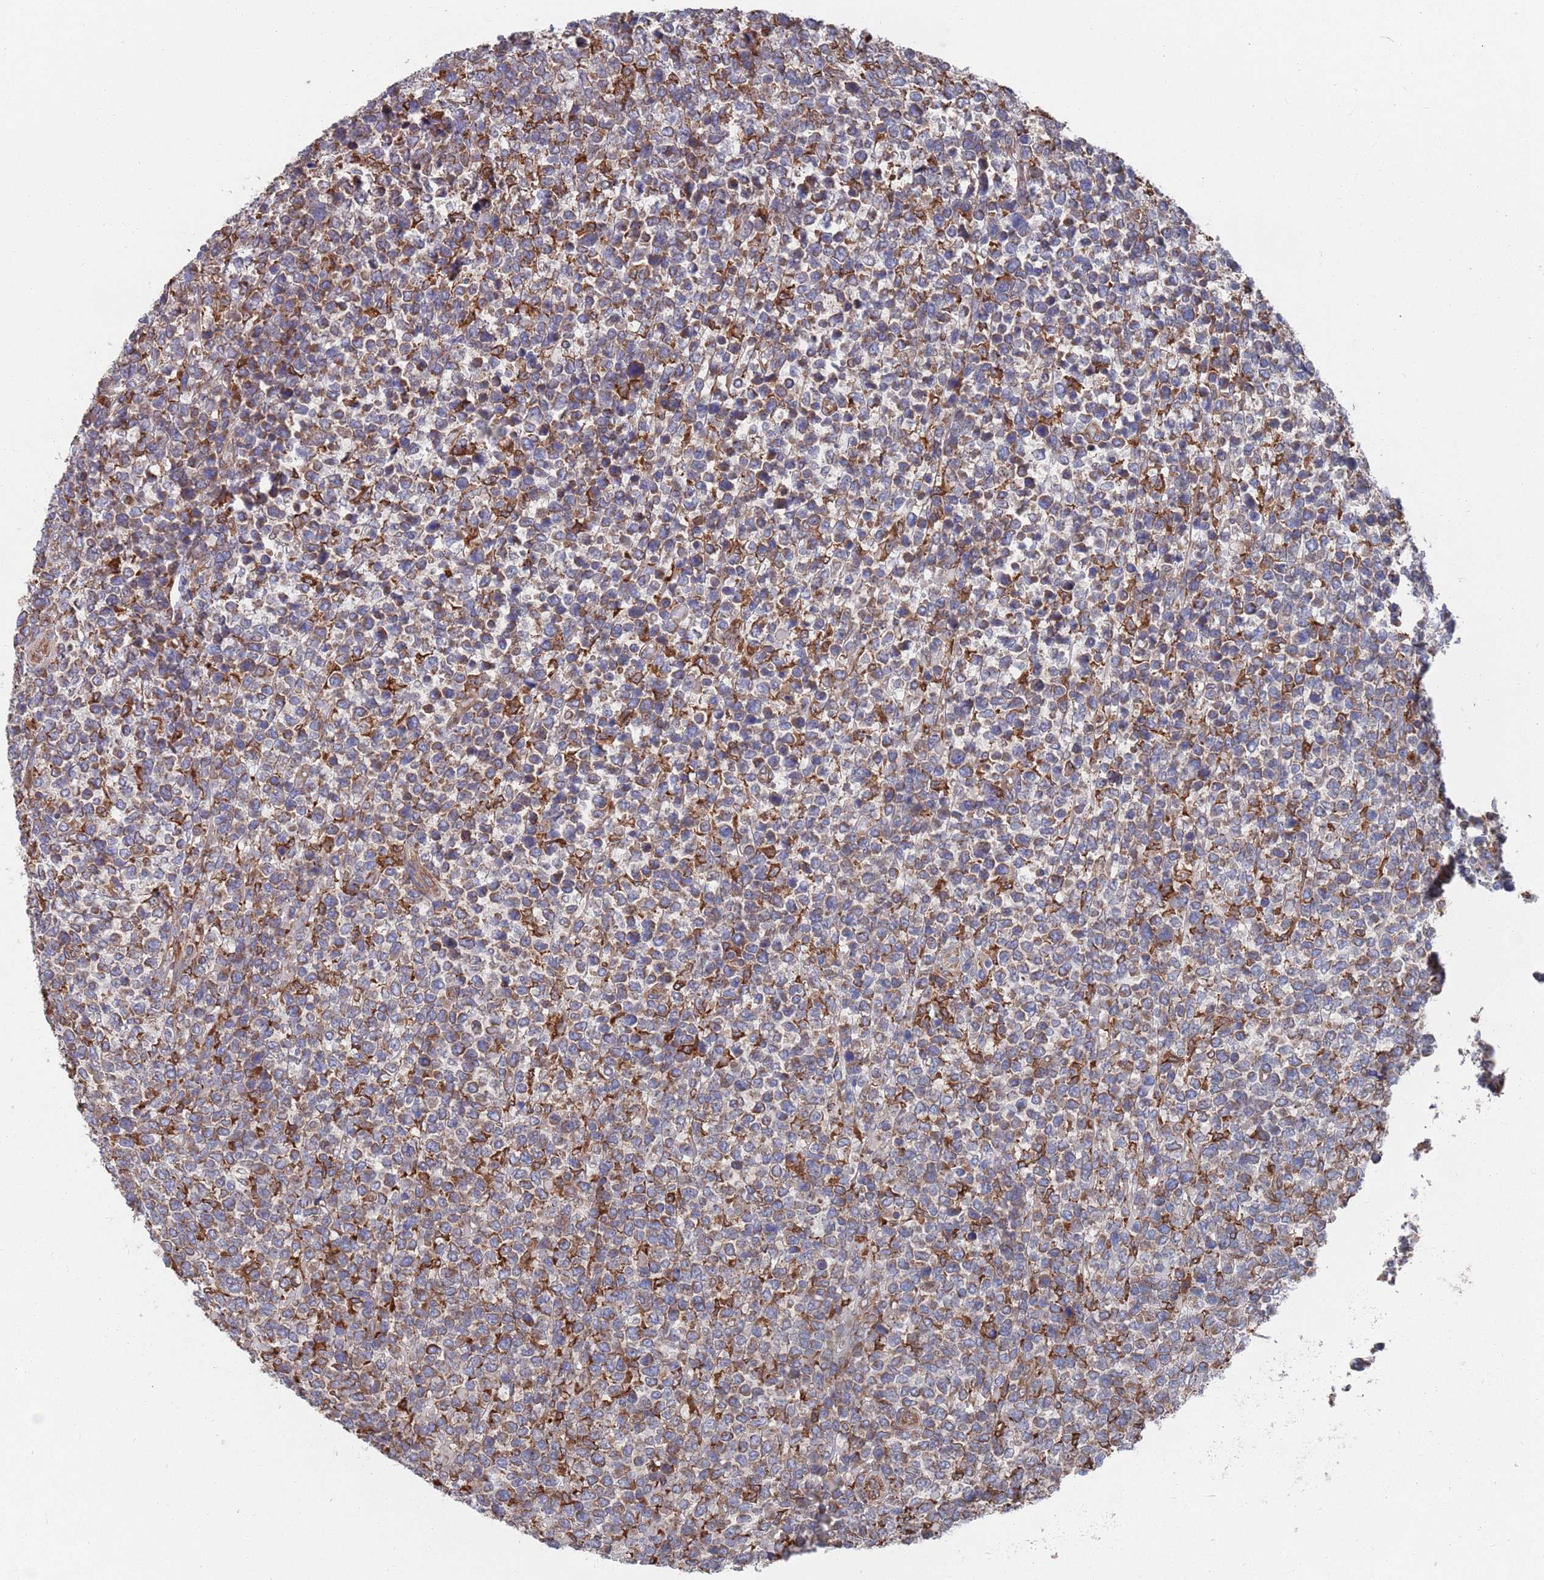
{"staining": {"intensity": "weak", "quantity": ">75%", "location": "cytoplasmic/membranous"}, "tissue": "lymphoma", "cell_type": "Tumor cells", "image_type": "cancer", "snomed": [{"axis": "morphology", "description": "Malignant lymphoma, non-Hodgkin's type, High grade"}, {"axis": "topography", "description": "Soft tissue"}], "caption": "About >75% of tumor cells in lymphoma demonstrate weak cytoplasmic/membranous protein expression as visualized by brown immunohistochemical staining.", "gene": "GID8", "patient": {"sex": "female", "age": 56}}